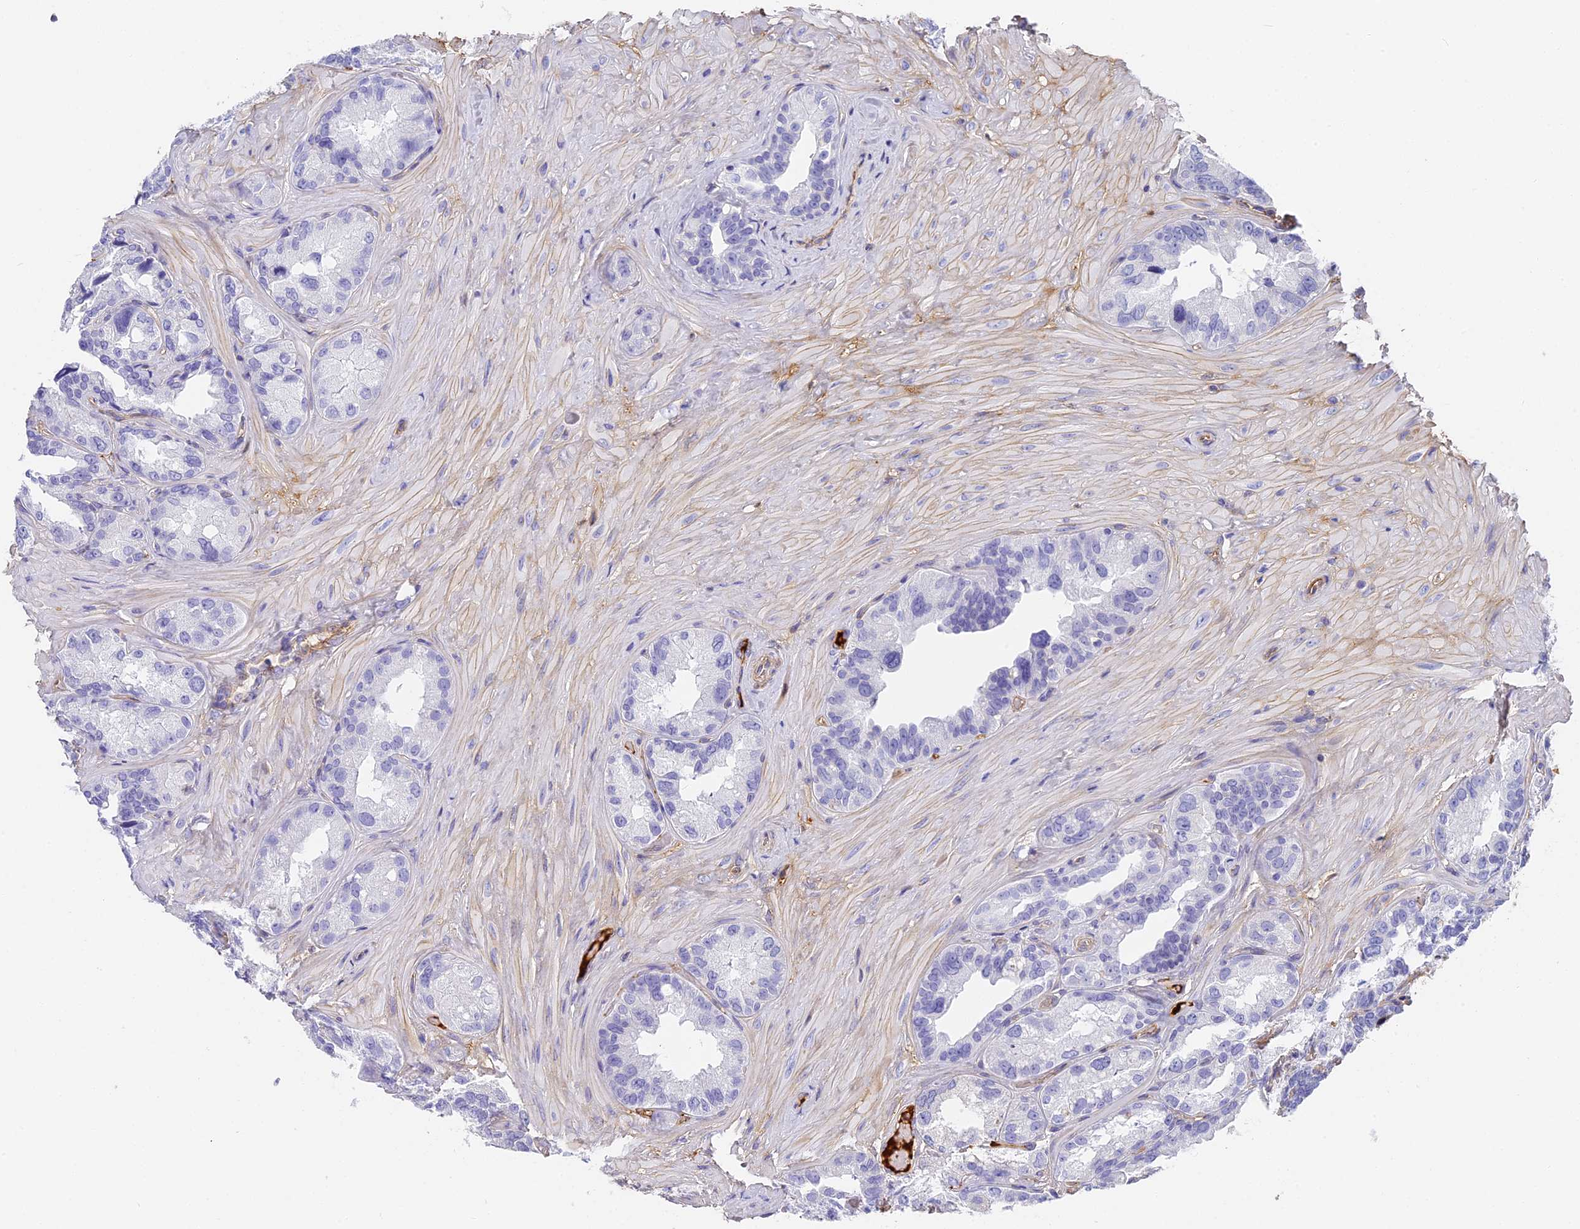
{"staining": {"intensity": "negative", "quantity": "none", "location": "none"}, "tissue": "seminal vesicle", "cell_type": "Glandular cells", "image_type": "normal", "snomed": [{"axis": "morphology", "description": "Normal tissue, NOS"}, {"axis": "topography", "description": "Seminal veicle"}, {"axis": "topography", "description": "Peripheral nerve tissue"}], "caption": "Glandular cells are negative for brown protein staining in normal seminal vesicle. (IHC, brightfield microscopy, high magnification).", "gene": "ITIH1", "patient": {"sex": "male", "age": 67}}